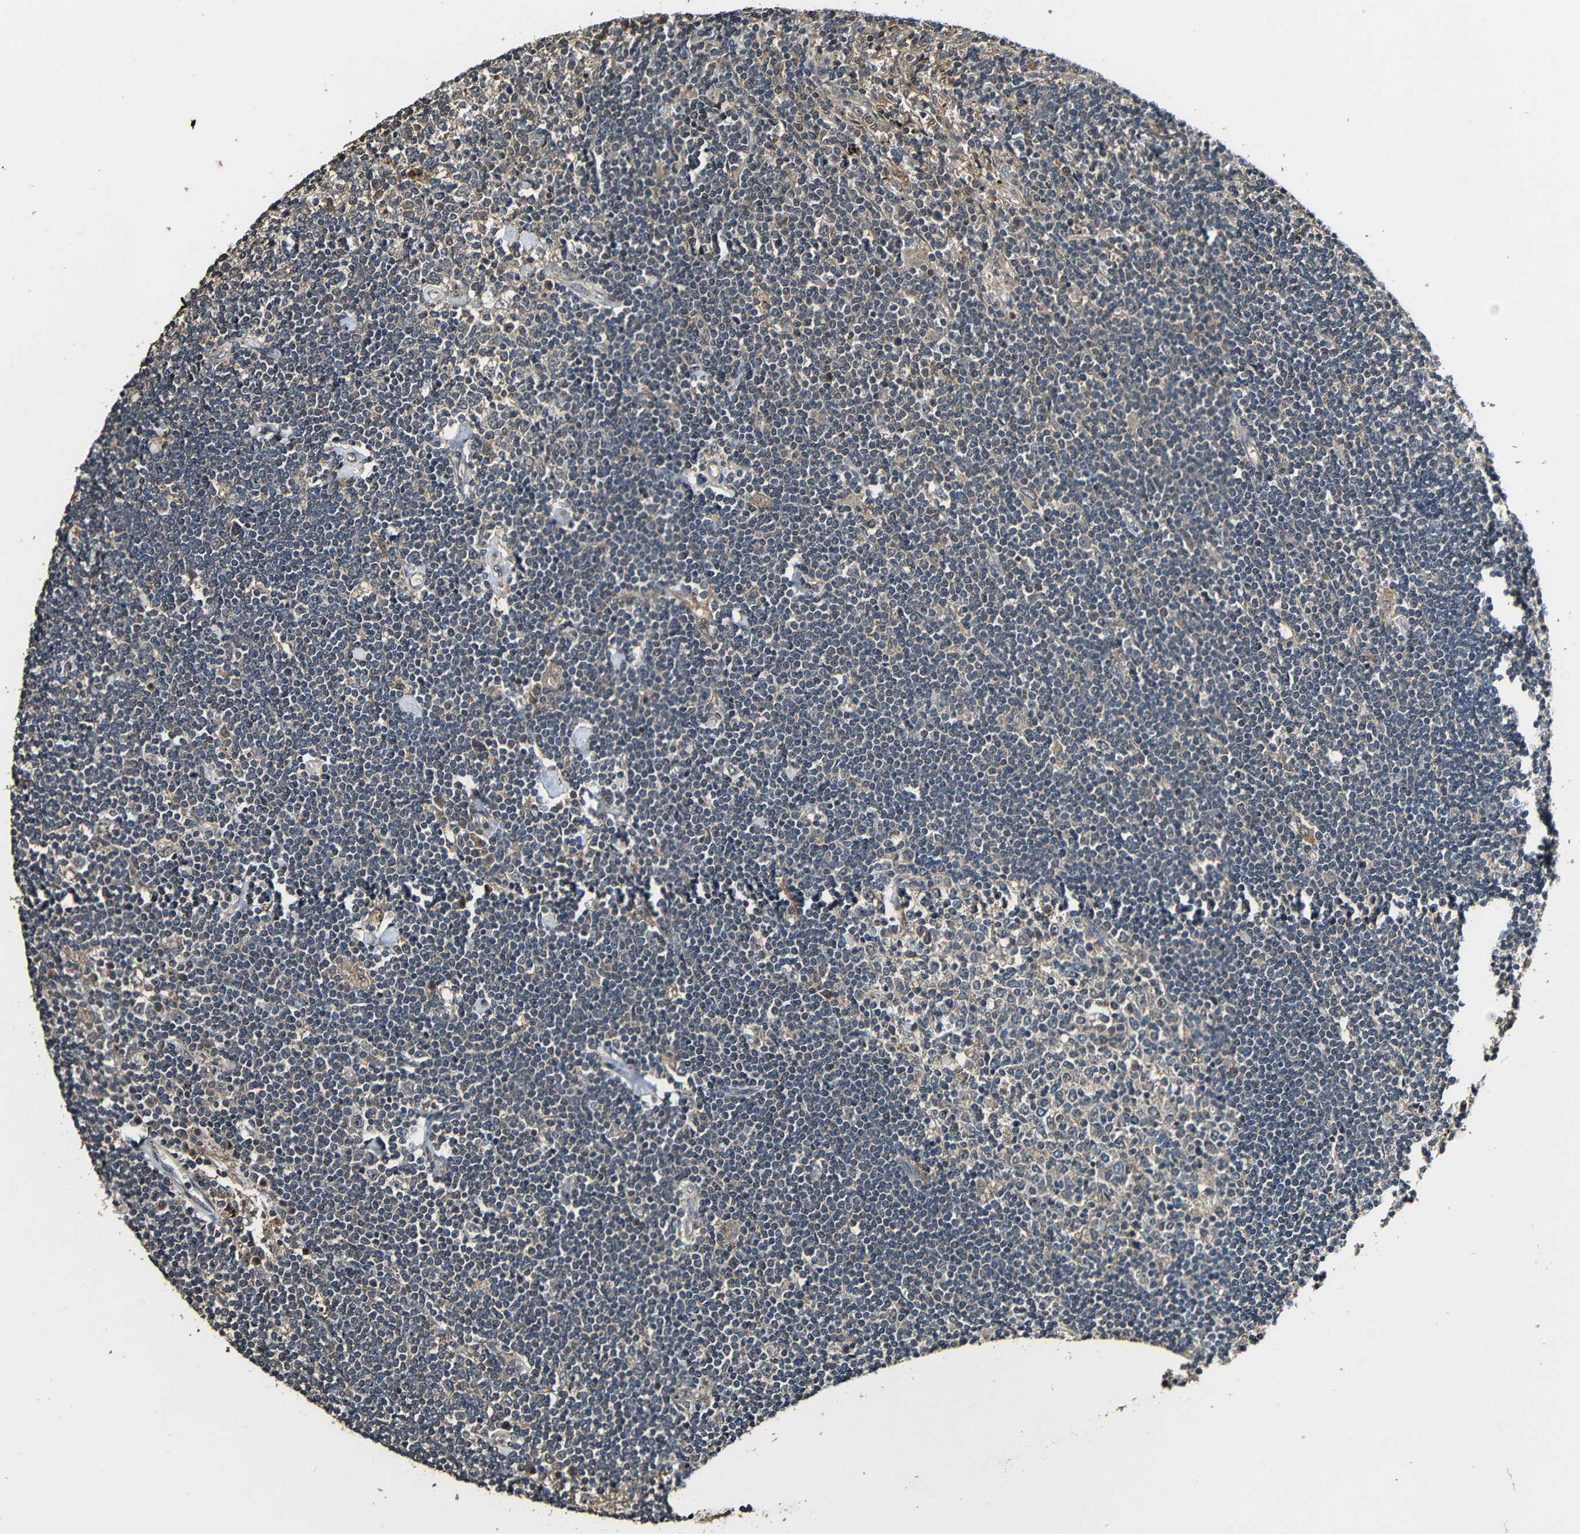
{"staining": {"intensity": "weak", "quantity": "25%-75%", "location": "cytoplasmic/membranous"}, "tissue": "lymphoma", "cell_type": "Tumor cells", "image_type": "cancer", "snomed": [{"axis": "morphology", "description": "Malignant lymphoma, non-Hodgkin's type, Low grade"}, {"axis": "topography", "description": "Spleen"}], "caption": "A brown stain shows weak cytoplasmic/membranous staining of a protein in human malignant lymphoma, non-Hodgkin's type (low-grade) tumor cells.", "gene": "CASP8", "patient": {"sex": "male", "age": 76}}